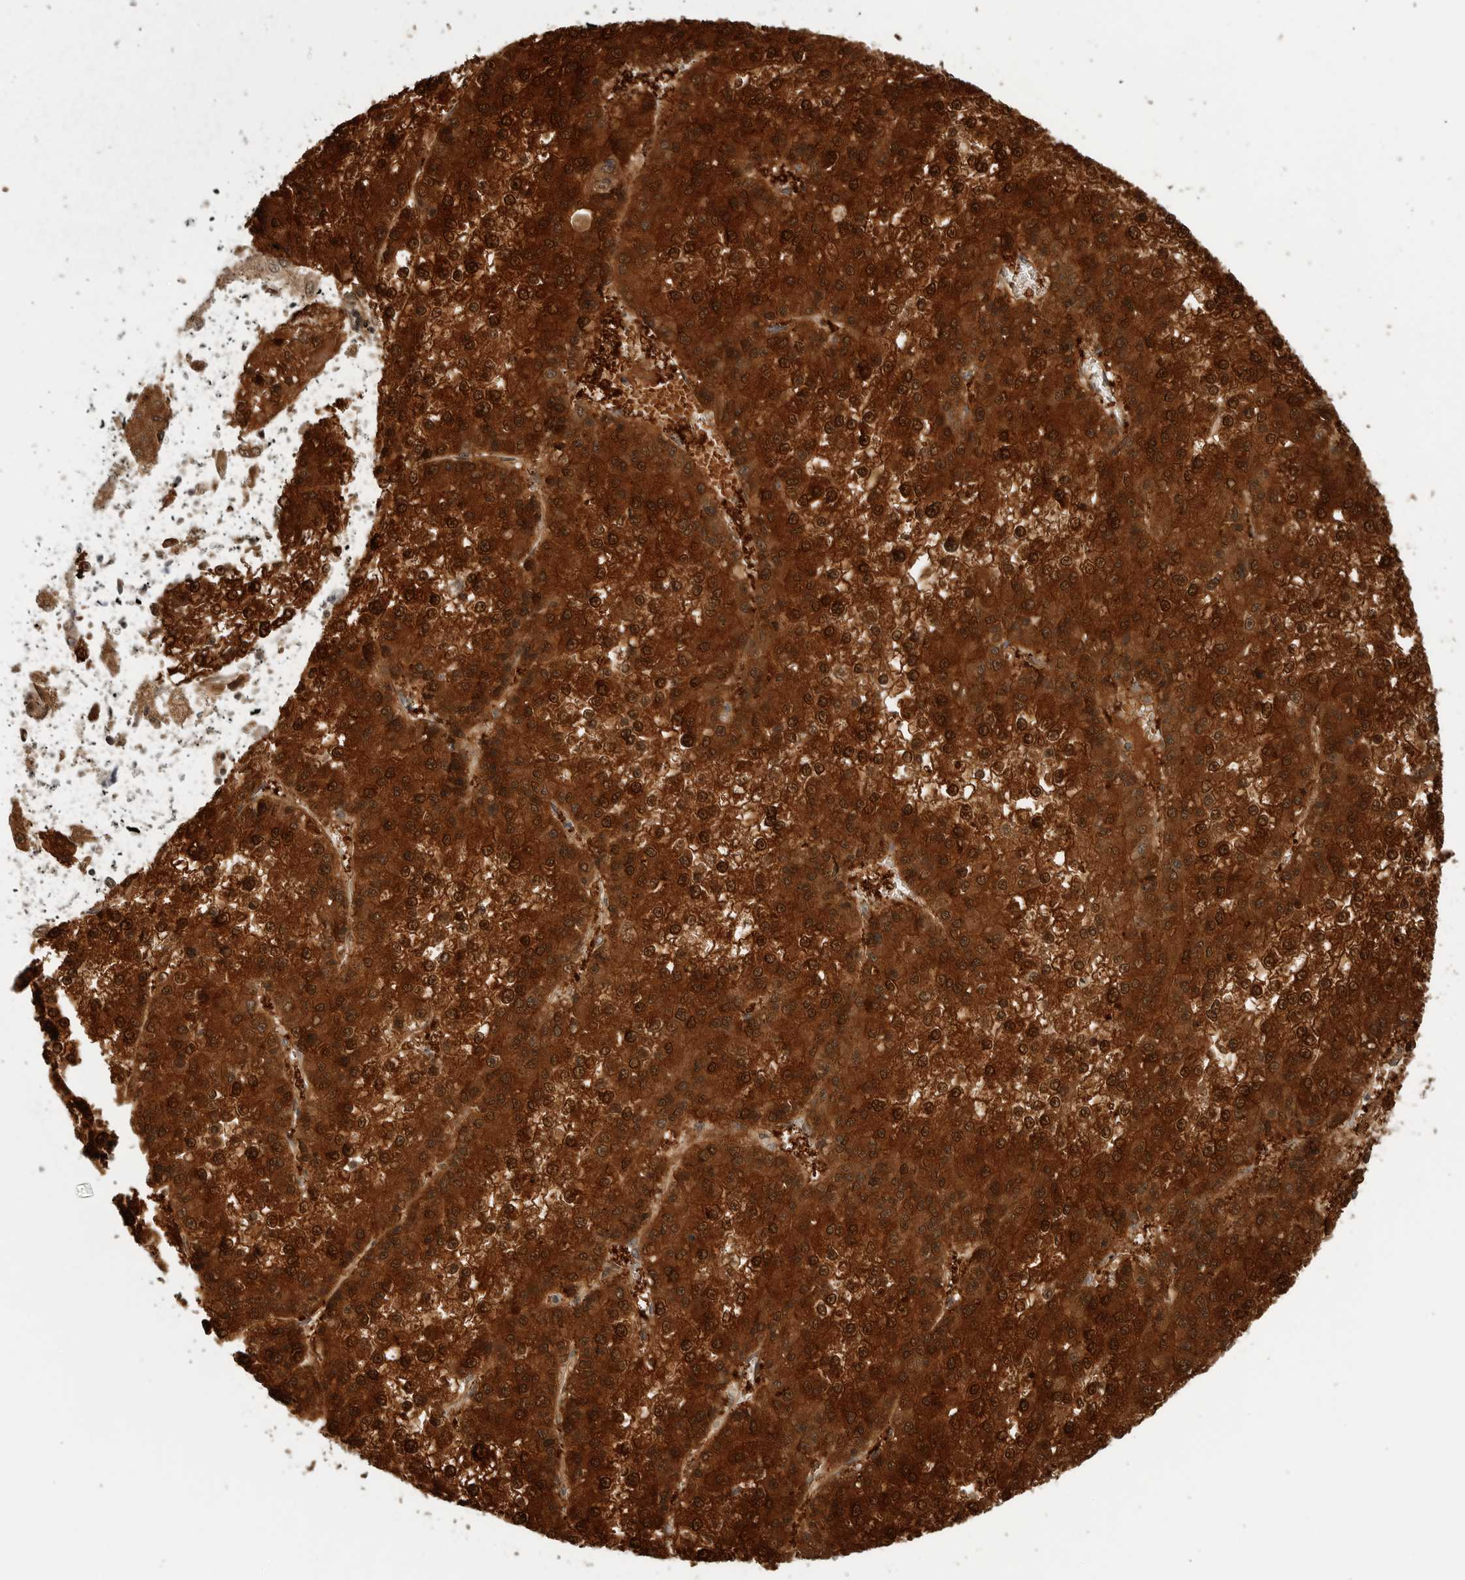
{"staining": {"intensity": "strong", "quantity": ">75%", "location": "cytoplasmic/membranous,nuclear"}, "tissue": "liver cancer", "cell_type": "Tumor cells", "image_type": "cancer", "snomed": [{"axis": "morphology", "description": "Carcinoma, Hepatocellular, NOS"}, {"axis": "topography", "description": "Liver"}], "caption": "High-power microscopy captured an immunohistochemistry (IHC) micrograph of hepatocellular carcinoma (liver), revealing strong cytoplasmic/membranous and nuclear positivity in about >75% of tumor cells.", "gene": "CTIF", "patient": {"sex": "female", "age": 73}}